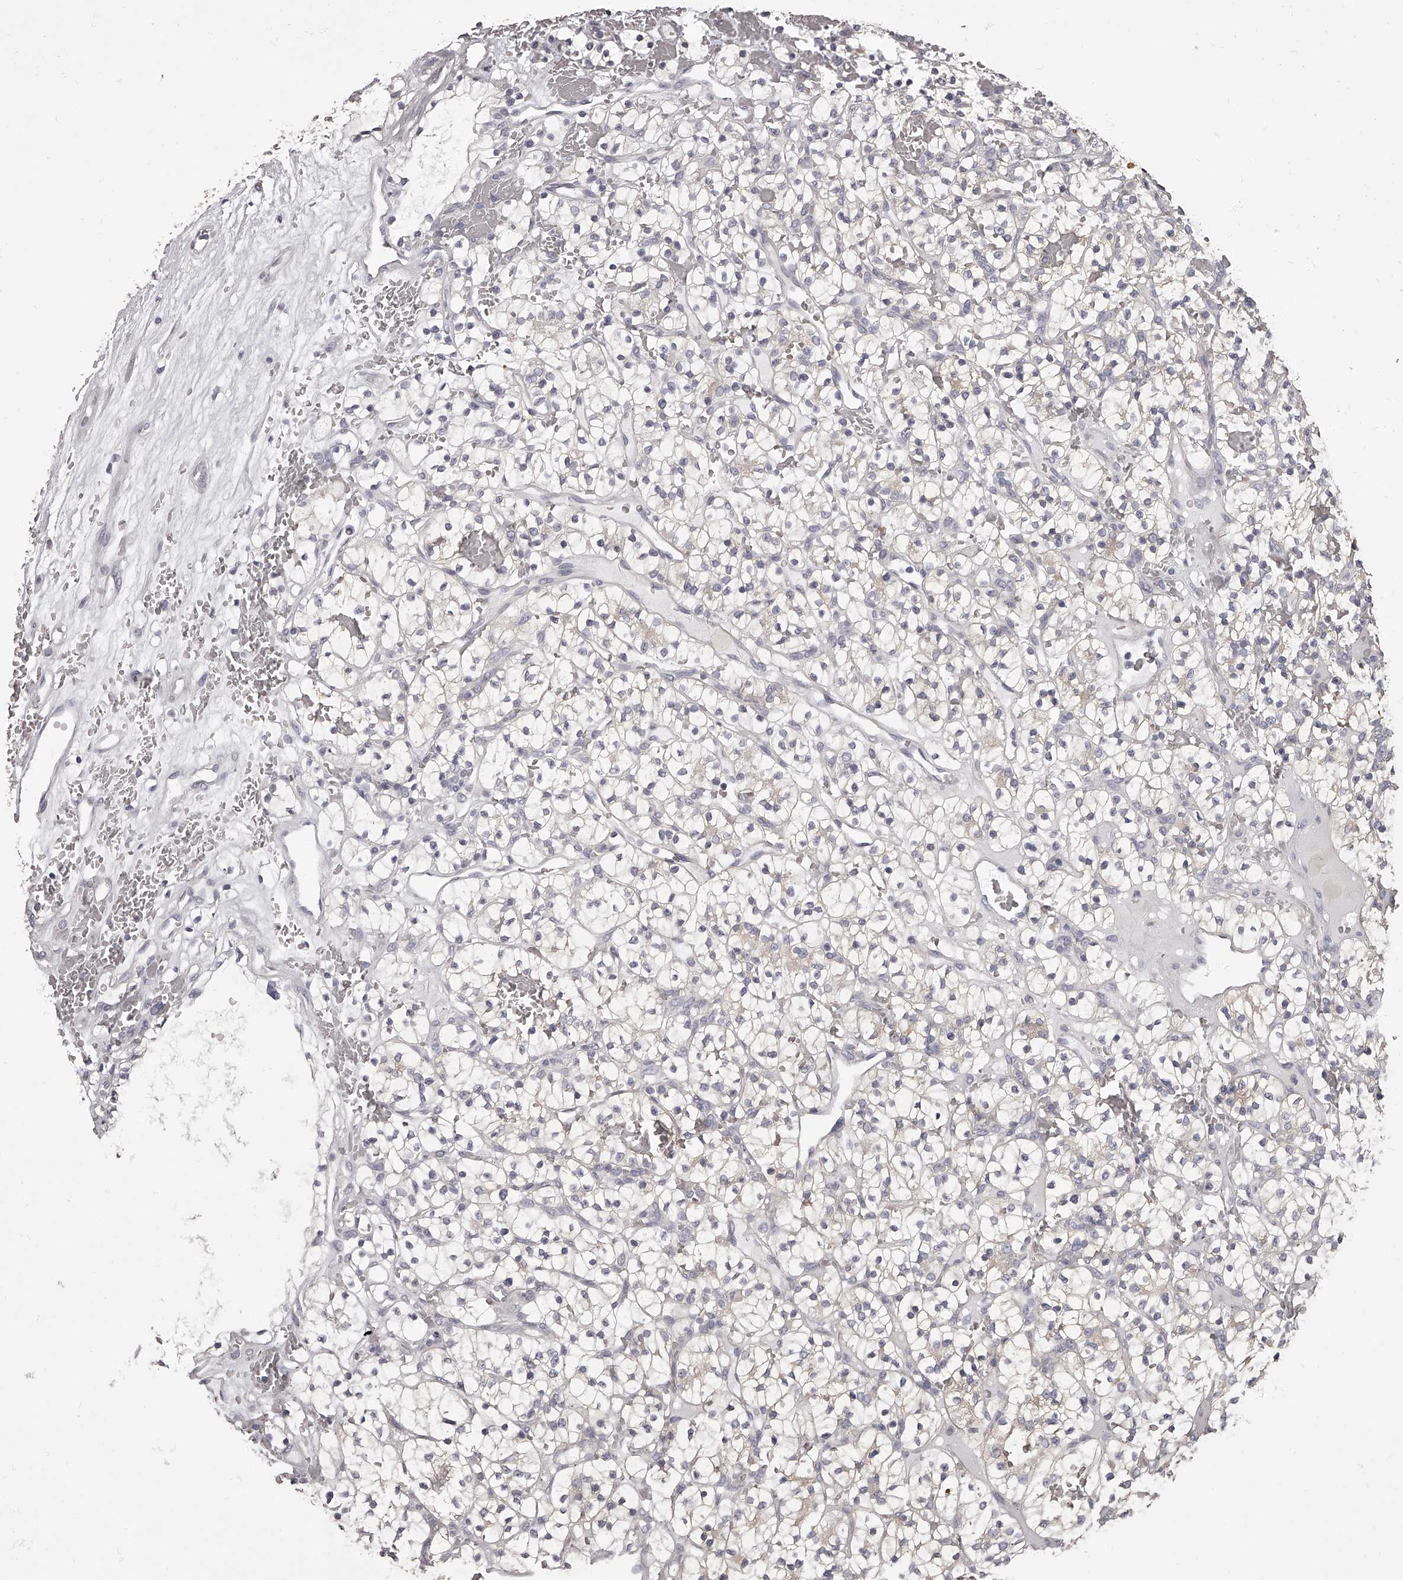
{"staining": {"intensity": "negative", "quantity": "none", "location": "none"}, "tissue": "renal cancer", "cell_type": "Tumor cells", "image_type": "cancer", "snomed": [{"axis": "morphology", "description": "Adenocarcinoma, NOS"}, {"axis": "topography", "description": "Kidney"}], "caption": "This is an immunohistochemistry image of renal cancer. There is no expression in tumor cells.", "gene": "APEH", "patient": {"sex": "female", "age": 57}}